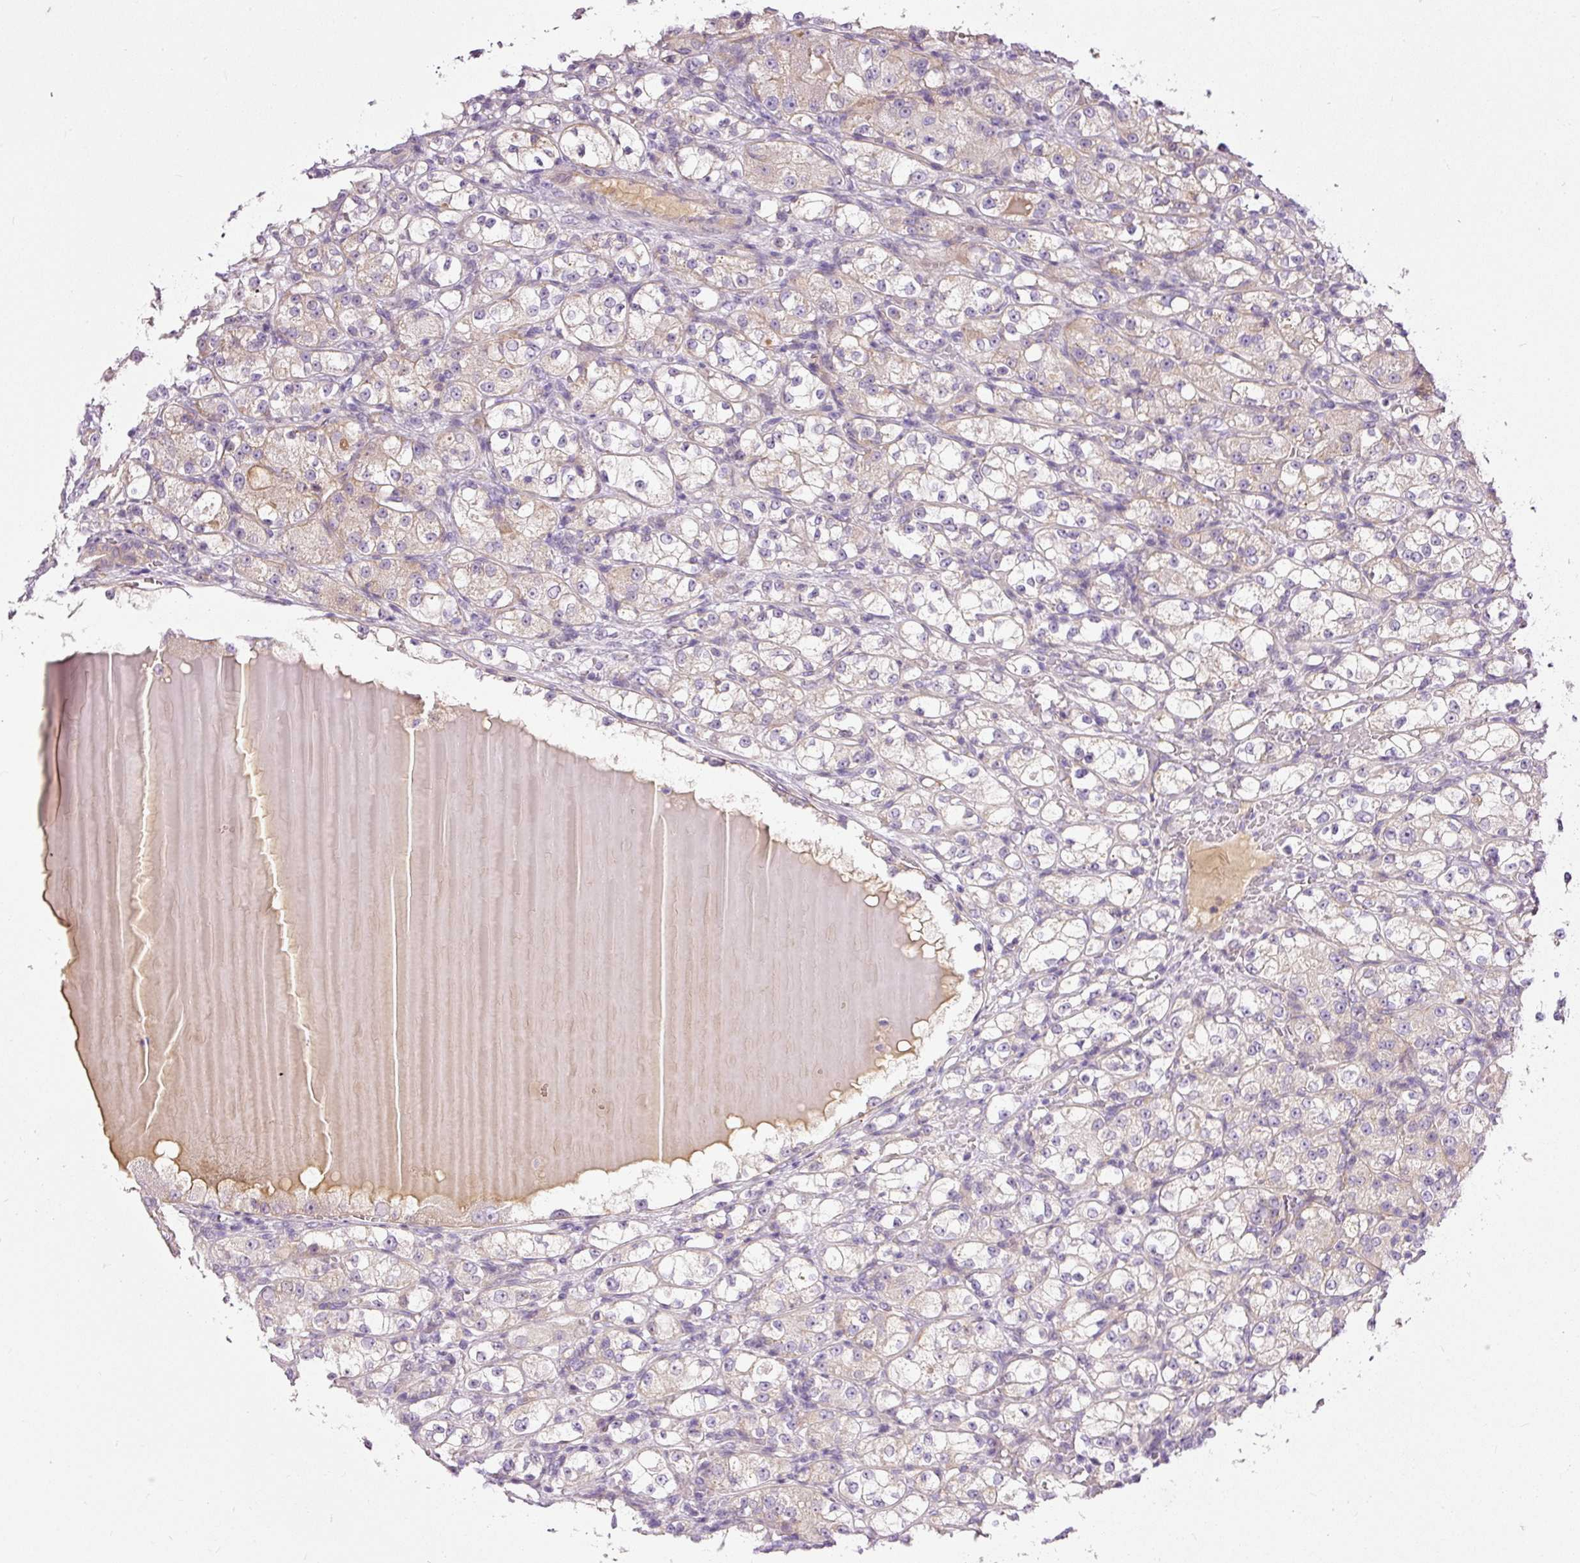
{"staining": {"intensity": "weak", "quantity": "25%-75%", "location": "cytoplasmic/membranous"}, "tissue": "renal cancer", "cell_type": "Tumor cells", "image_type": "cancer", "snomed": [{"axis": "morphology", "description": "Normal tissue, NOS"}, {"axis": "morphology", "description": "Adenocarcinoma, NOS"}, {"axis": "topography", "description": "Kidney"}], "caption": "This image shows renal cancer (adenocarcinoma) stained with immunohistochemistry (IHC) to label a protein in brown. The cytoplasmic/membranous of tumor cells show weak positivity for the protein. Nuclei are counter-stained blue.", "gene": "KPNA5", "patient": {"sex": "male", "age": 61}}